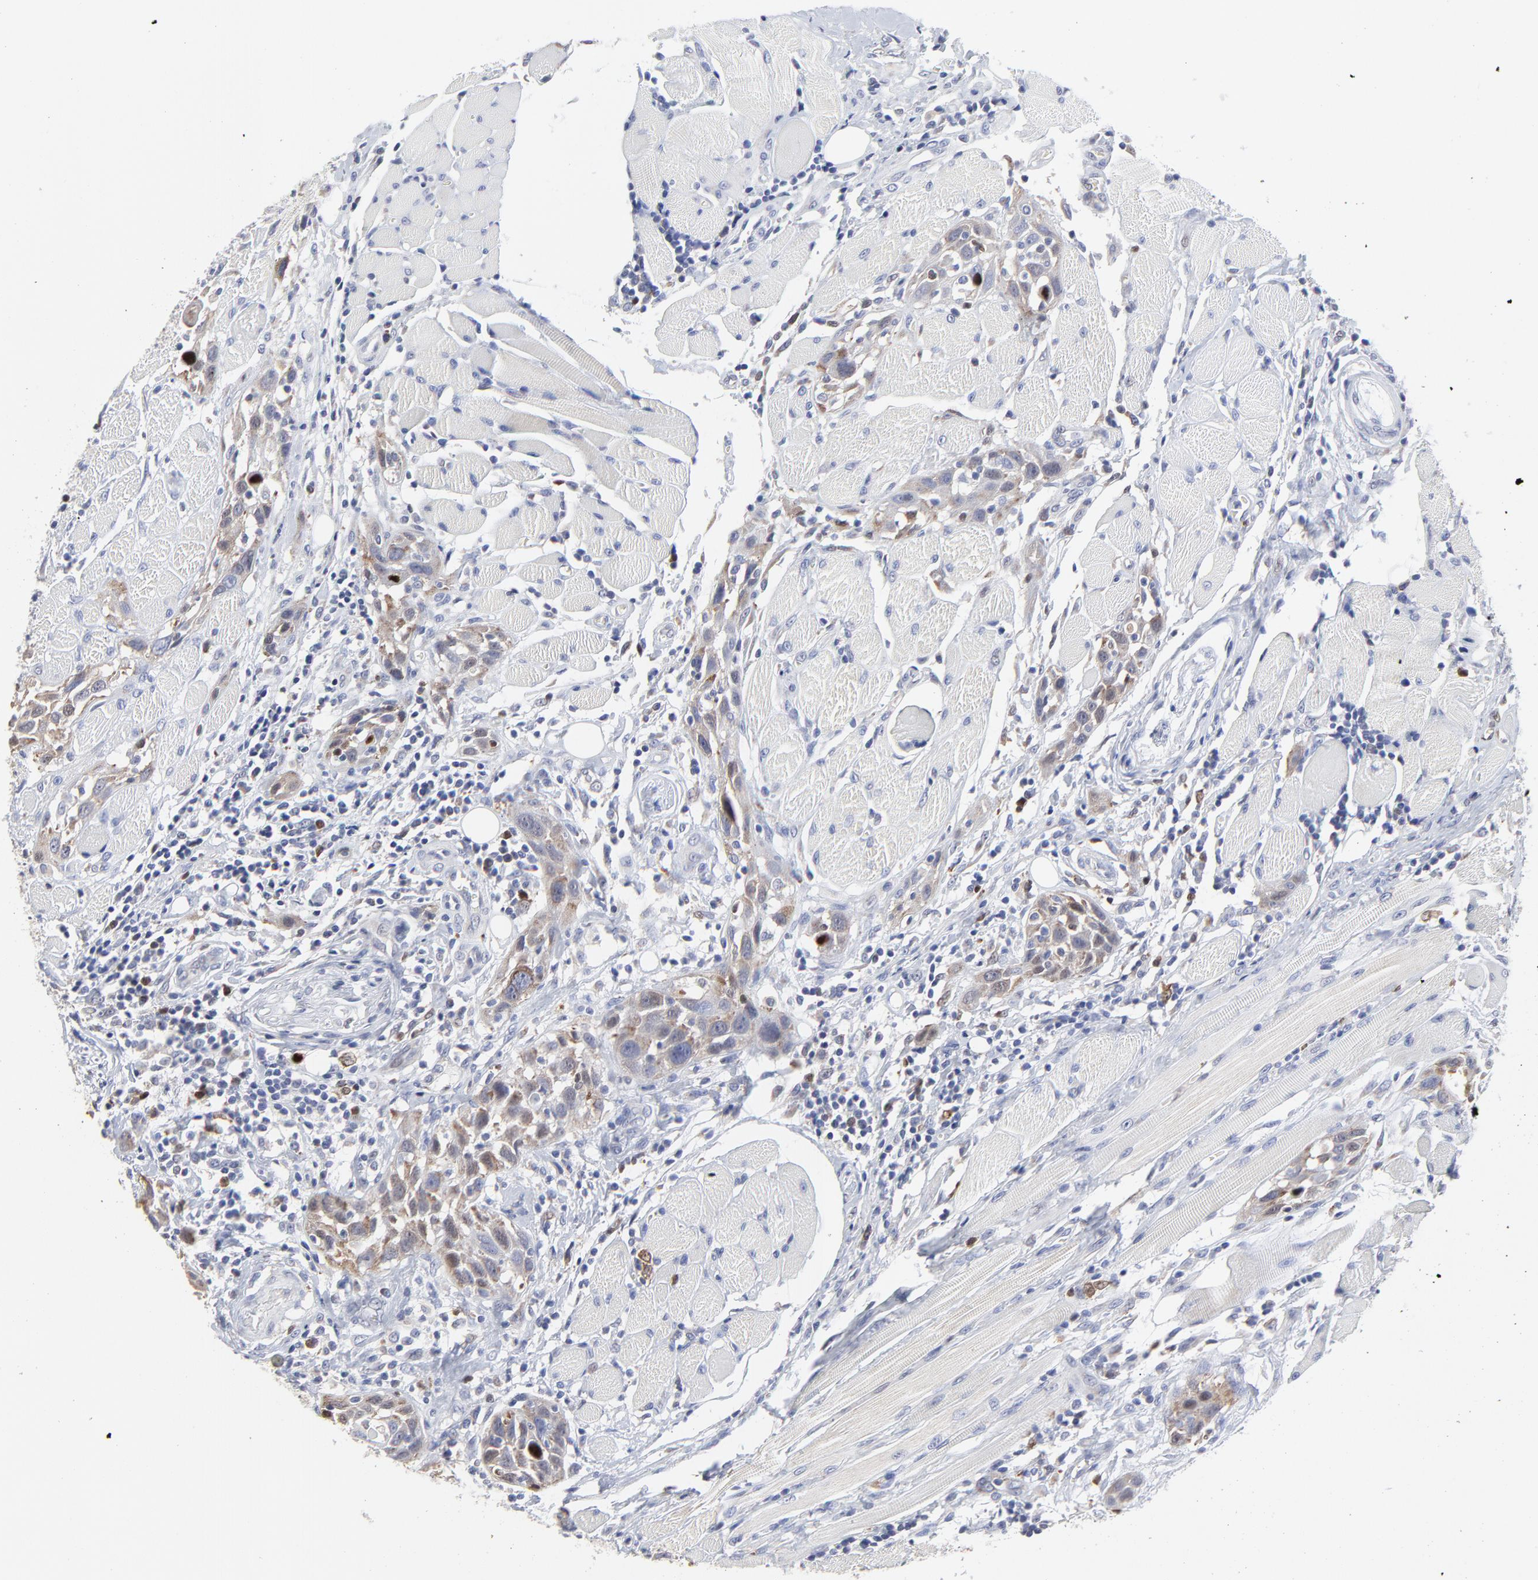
{"staining": {"intensity": "moderate", "quantity": "25%-75%", "location": "cytoplasmic/membranous,nuclear"}, "tissue": "head and neck cancer", "cell_type": "Tumor cells", "image_type": "cancer", "snomed": [{"axis": "morphology", "description": "Squamous cell carcinoma, NOS"}, {"axis": "morphology", "description": "Squamous cell carcinoma, metastatic, NOS"}, {"axis": "topography", "description": "Lymph node"}, {"axis": "topography", "description": "Salivary gland"}, {"axis": "topography", "description": "Head-Neck"}], "caption": "Moderate cytoplasmic/membranous and nuclear staining for a protein is present in about 25%-75% of tumor cells of head and neck cancer using immunohistochemistry.", "gene": "NCAPH", "patient": {"sex": "female", "age": 74}}